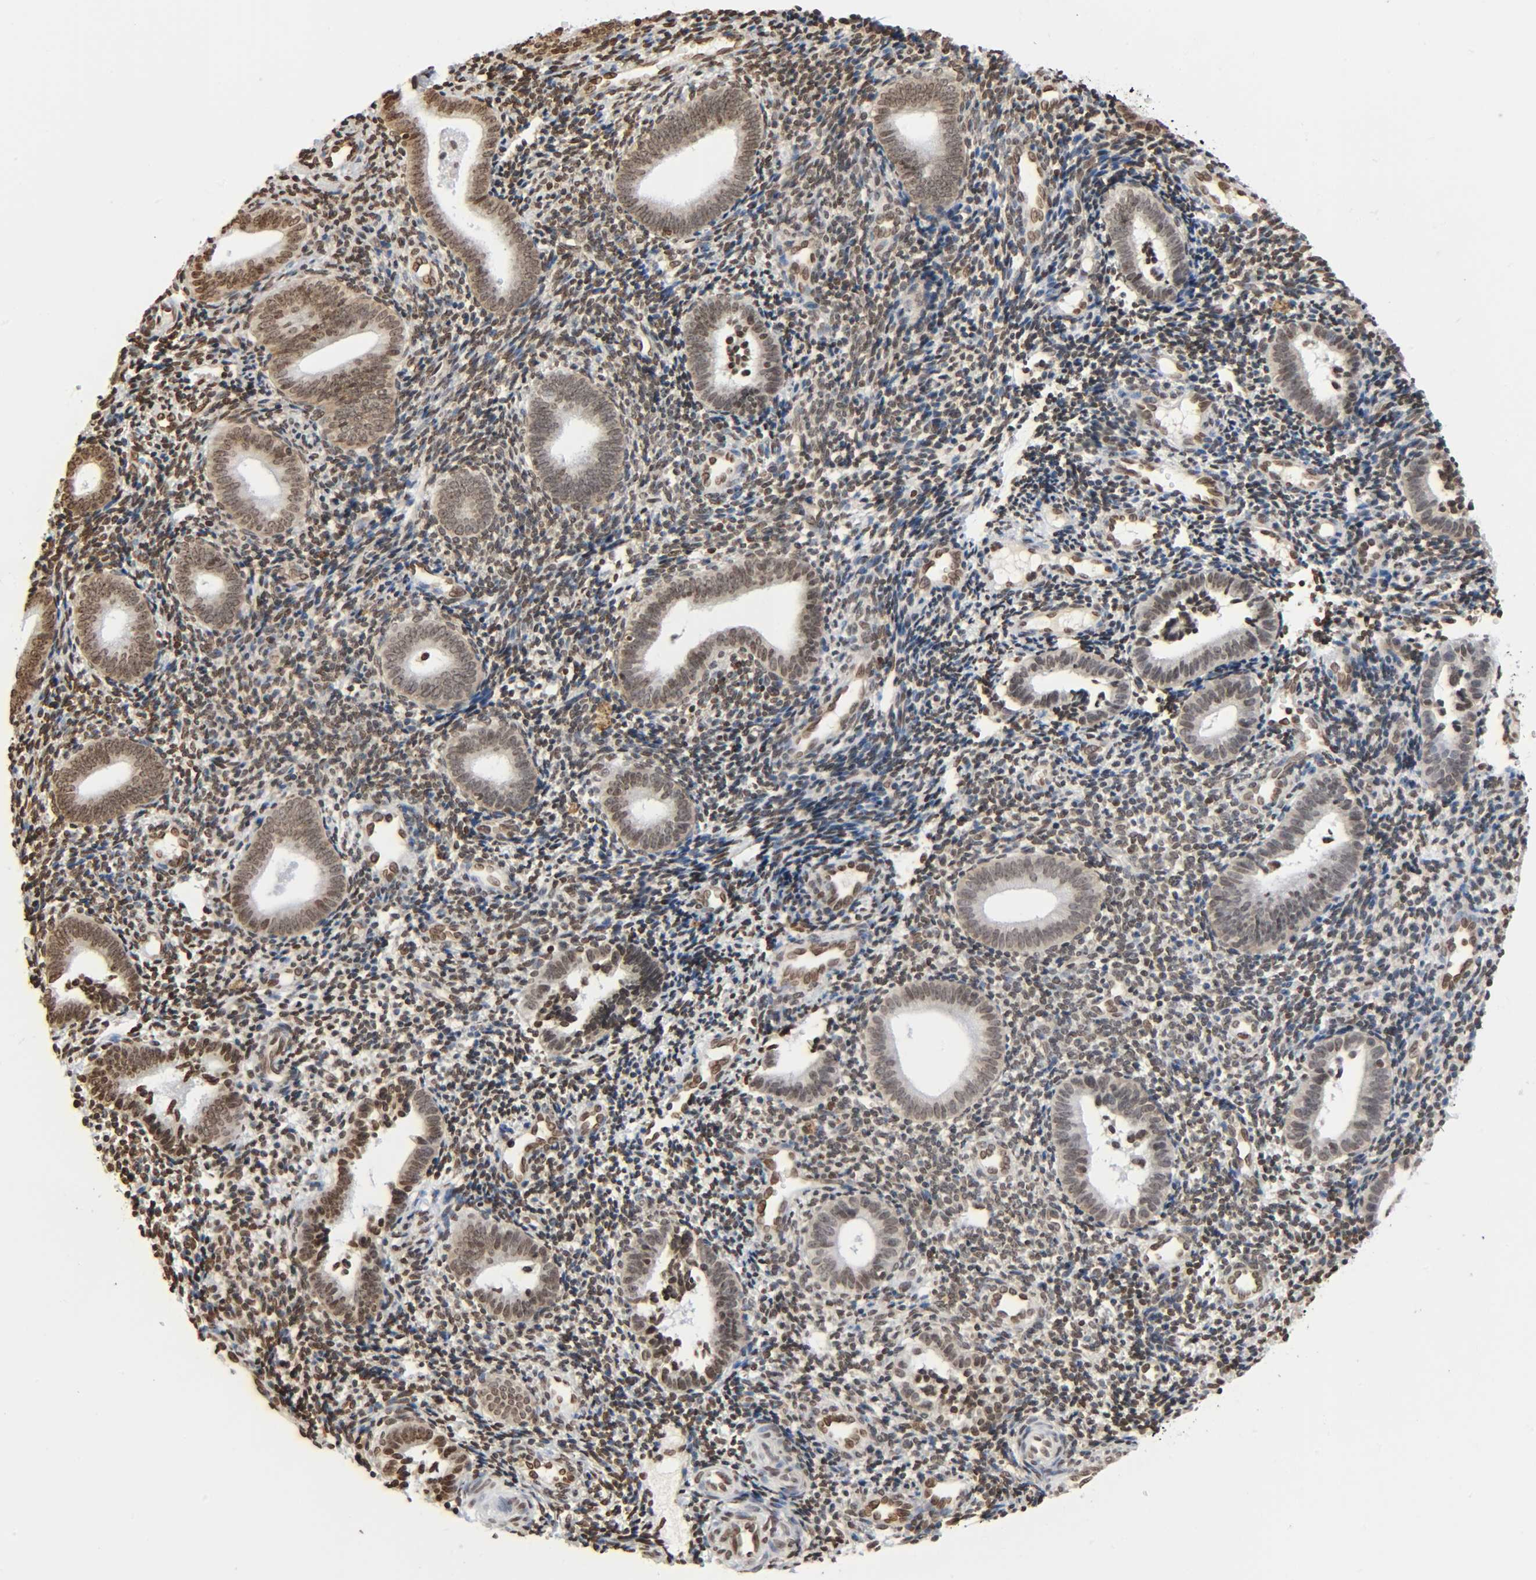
{"staining": {"intensity": "moderate", "quantity": ">75%", "location": "nuclear"}, "tissue": "endometrium", "cell_type": "Cells in endometrial stroma", "image_type": "normal", "snomed": [{"axis": "morphology", "description": "Normal tissue, NOS"}, {"axis": "topography", "description": "Uterus"}, {"axis": "topography", "description": "Endometrium"}], "caption": "Approximately >75% of cells in endometrial stroma in normal human endometrium demonstrate moderate nuclear protein staining as visualized by brown immunohistochemical staining.", "gene": "HOXA6", "patient": {"sex": "female", "age": 33}}